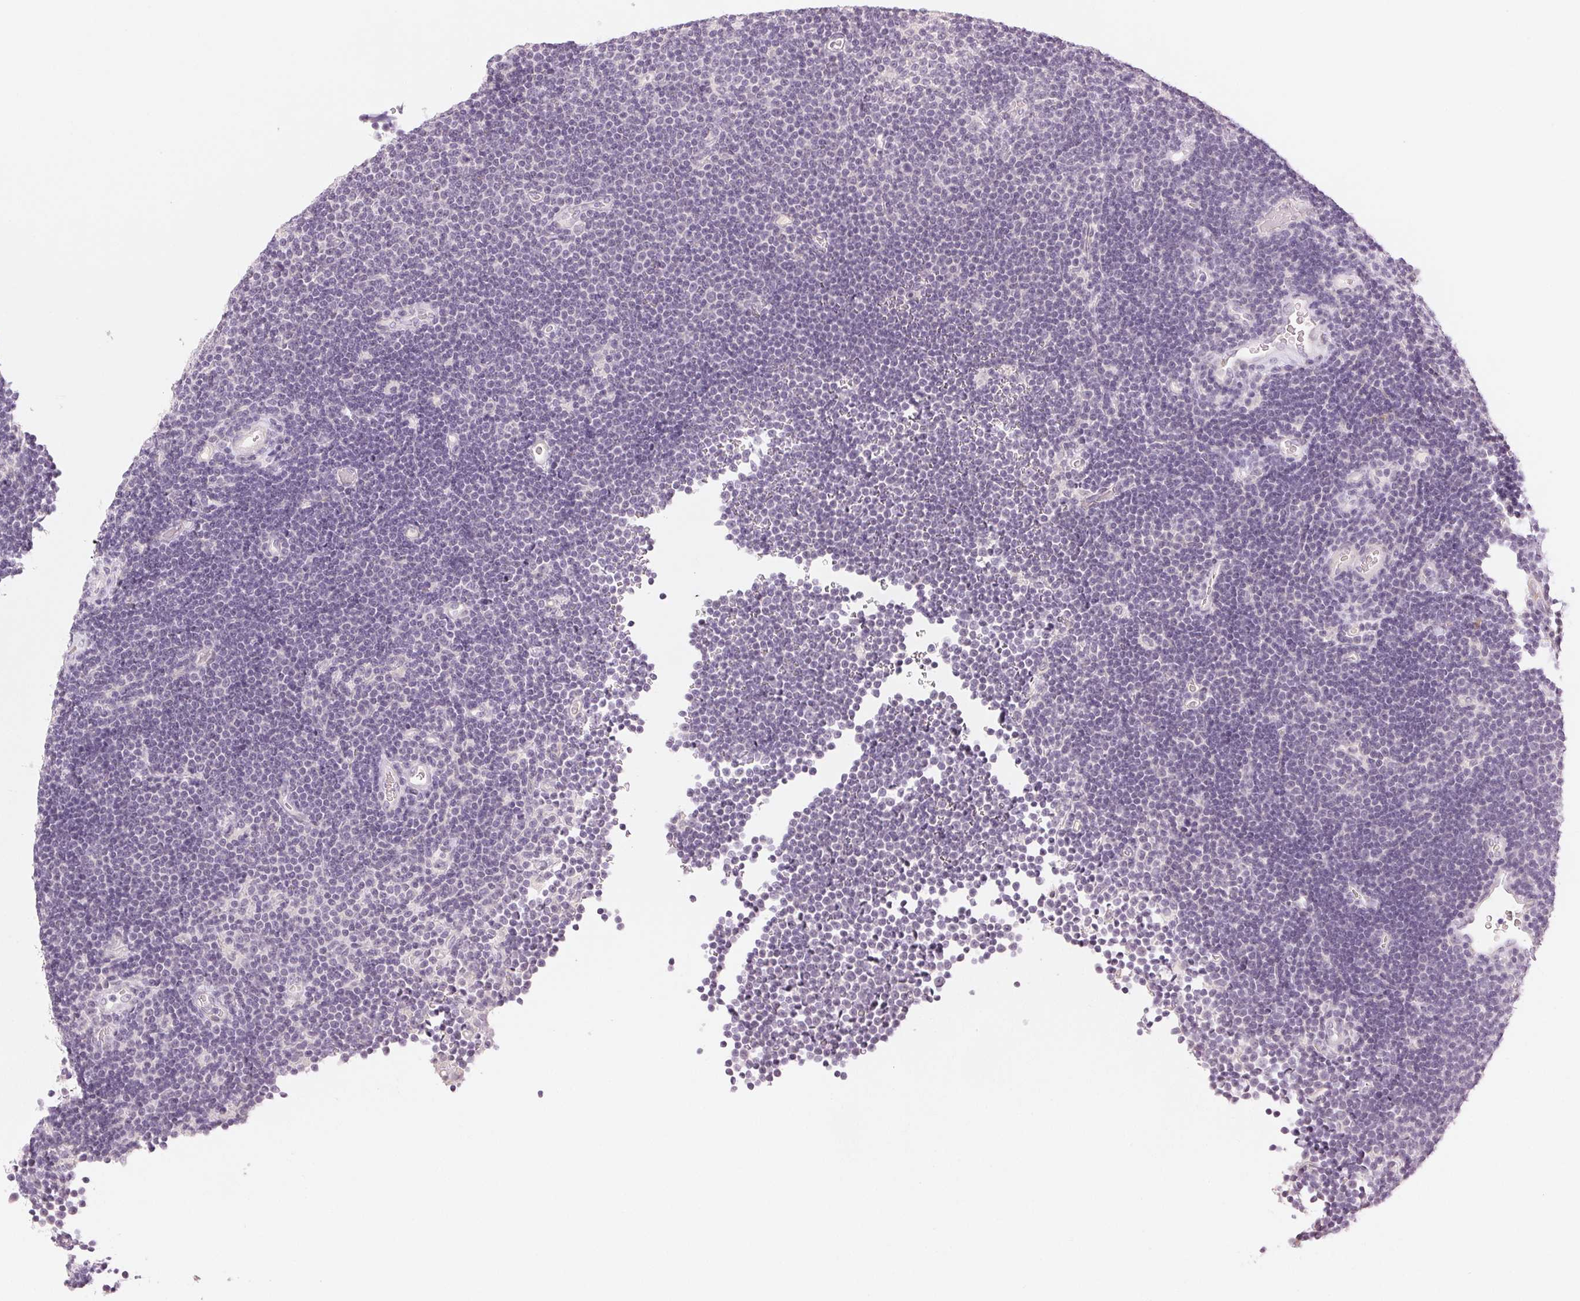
{"staining": {"intensity": "negative", "quantity": "none", "location": "none"}, "tissue": "lymphoma", "cell_type": "Tumor cells", "image_type": "cancer", "snomed": [{"axis": "morphology", "description": "Malignant lymphoma, non-Hodgkin's type, Low grade"}, {"axis": "topography", "description": "Brain"}], "caption": "High magnification brightfield microscopy of lymphoma stained with DAB (3,3'-diaminobenzidine) (brown) and counterstained with hematoxylin (blue): tumor cells show no significant expression.", "gene": "MAP1LC3A", "patient": {"sex": "female", "age": 66}}